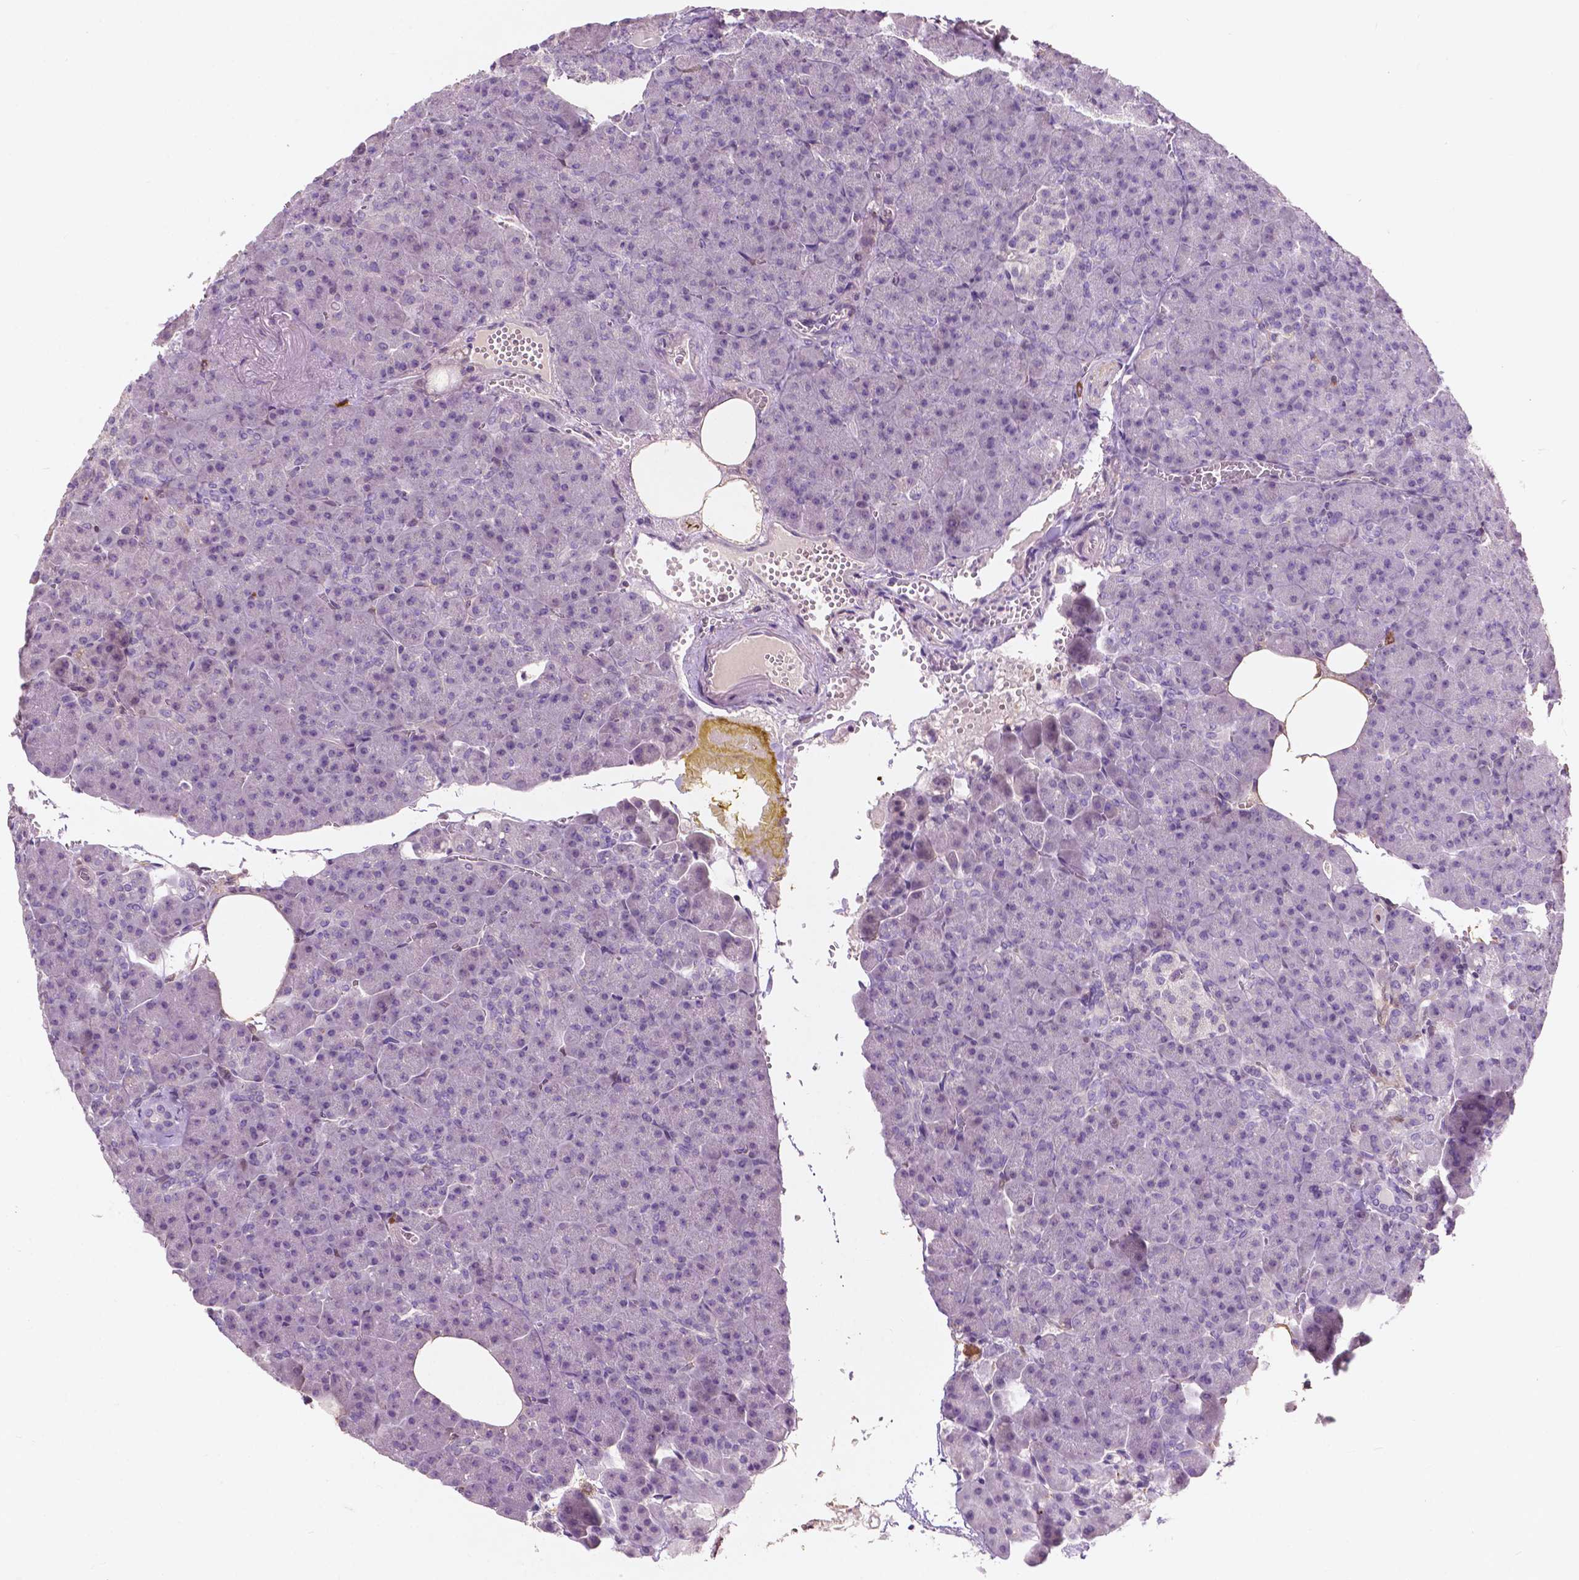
{"staining": {"intensity": "negative", "quantity": "none", "location": "none"}, "tissue": "pancreas", "cell_type": "Exocrine glandular cells", "image_type": "normal", "snomed": [{"axis": "morphology", "description": "Normal tissue, NOS"}, {"axis": "topography", "description": "Pancreas"}], "caption": "Pancreas stained for a protein using IHC demonstrates no staining exocrine glandular cells.", "gene": "GPR37", "patient": {"sex": "female", "age": 74}}